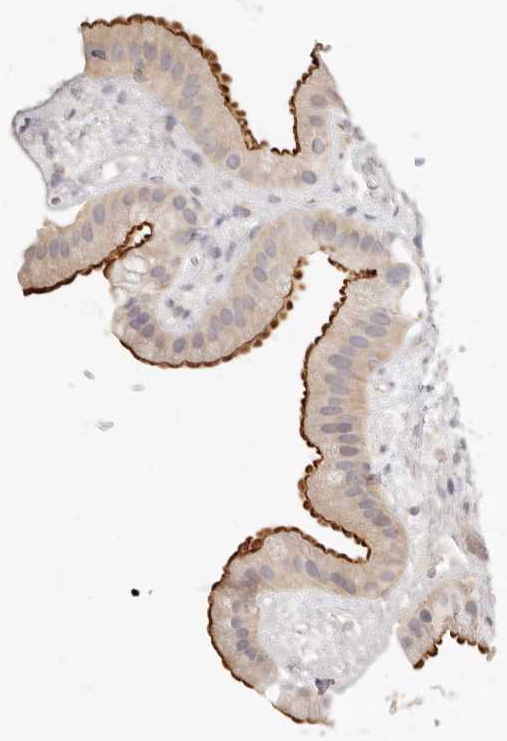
{"staining": {"intensity": "strong", "quantity": "25%-75%", "location": "cytoplasmic/membranous"}, "tissue": "gallbladder", "cell_type": "Glandular cells", "image_type": "normal", "snomed": [{"axis": "morphology", "description": "Normal tissue, NOS"}, {"axis": "topography", "description": "Gallbladder"}], "caption": "Immunohistochemical staining of benign gallbladder demonstrates high levels of strong cytoplasmic/membranous positivity in approximately 25%-75% of glandular cells. (Brightfield microscopy of DAB IHC at high magnification).", "gene": "LTB4R2", "patient": {"sex": "female", "age": 64}}